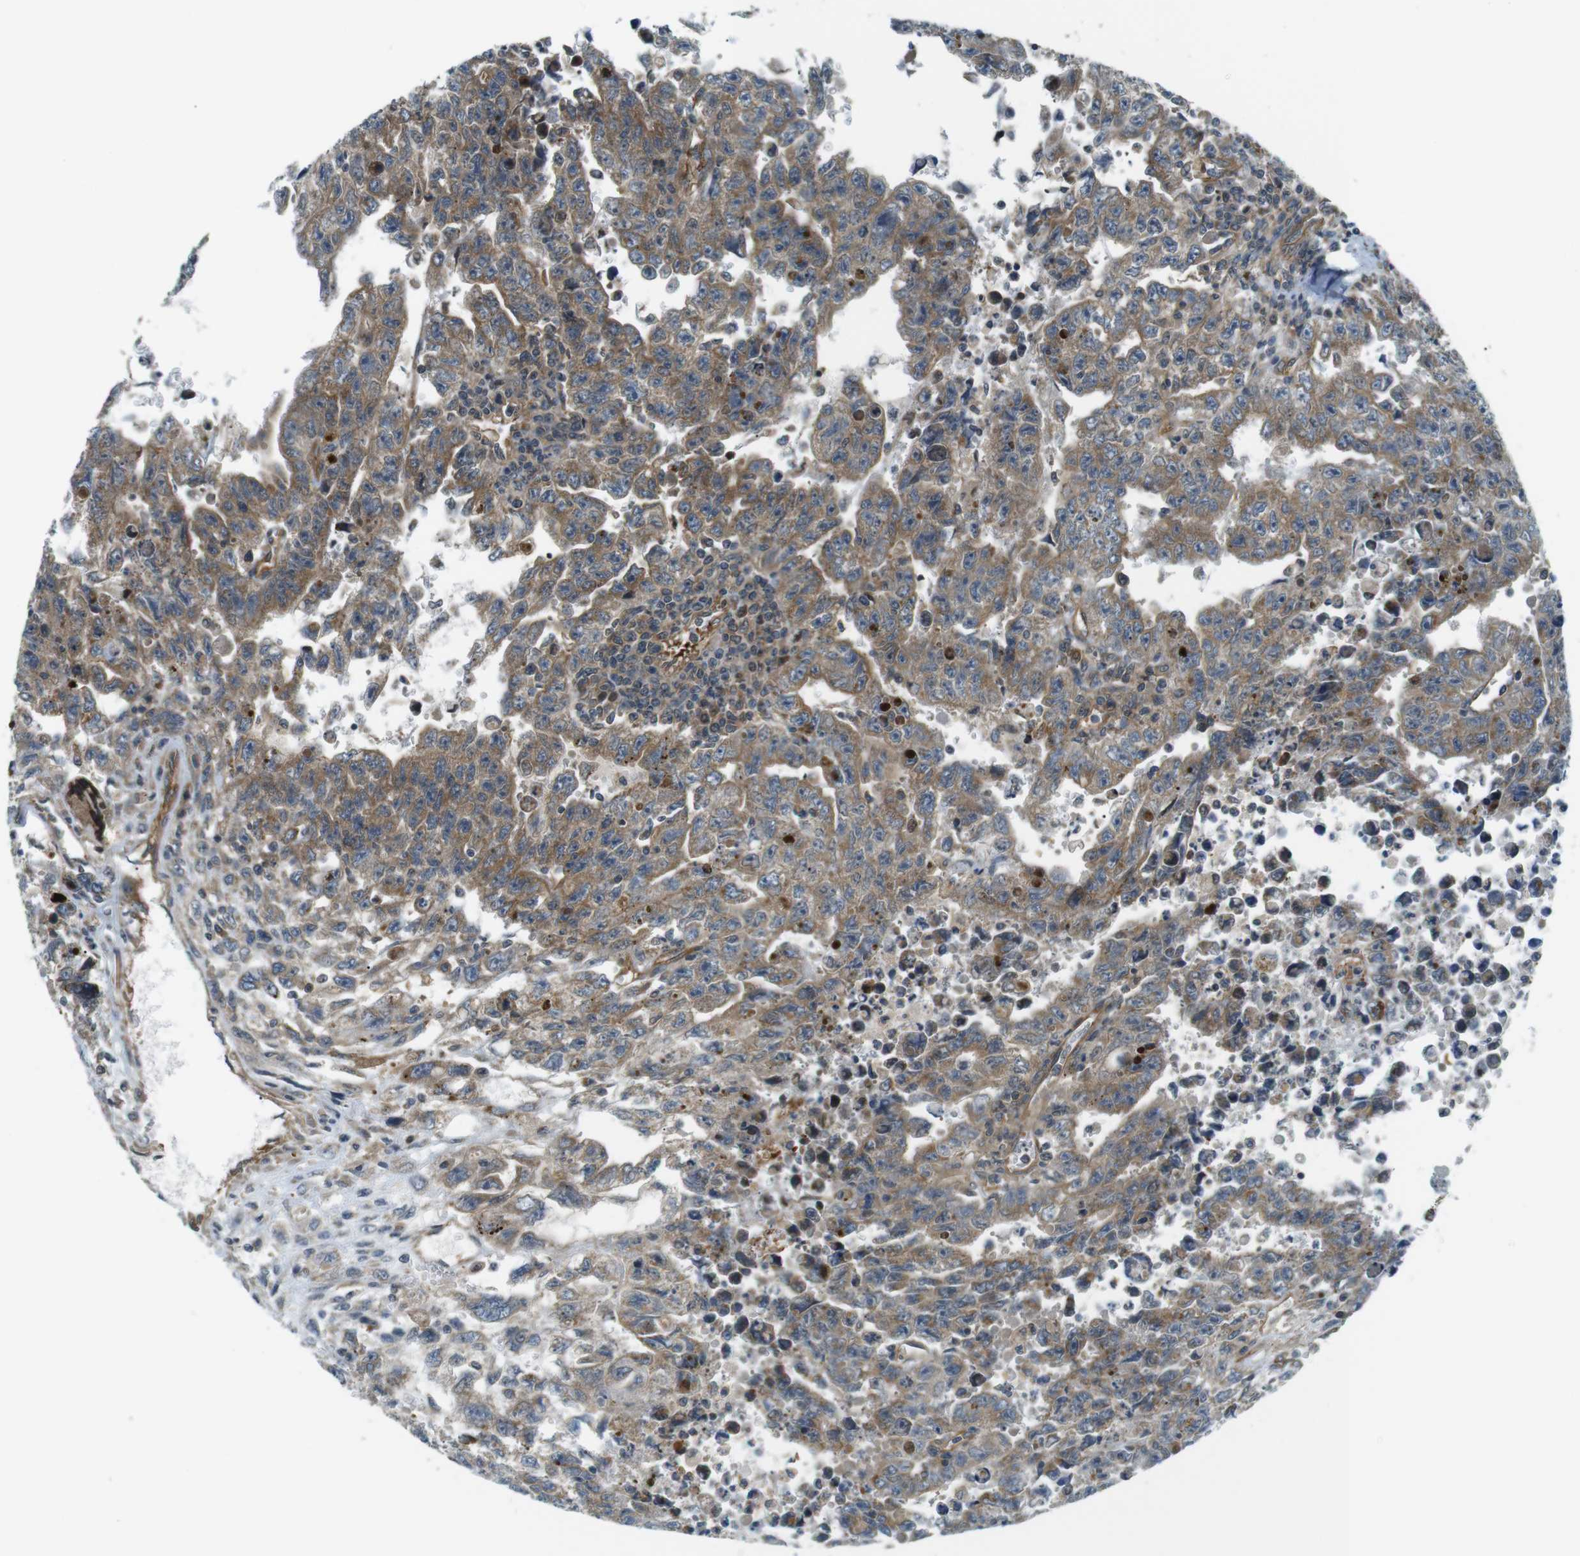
{"staining": {"intensity": "moderate", "quantity": ">75%", "location": "cytoplasmic/membranous"}, "tissue": "testis cancer", "cell_type": "Tumor cells", "image_type": "cancer", "snomed": [{"axis": "morphology", "description": "Carcinoma, Embryonal, NOS"}, {"axis": "topography", "description": "Testis"}], "caption": "Protein expression analysis of human embryonal carcinoma (testis) reveals moderate cytoplasmic/membranous staining in about >75% of tumor cells. (brown staining indicates protein expression, while blue staining denotes nuclei).", "gene": "TSC1", "patient": {"sex": "male", "age": 28}}